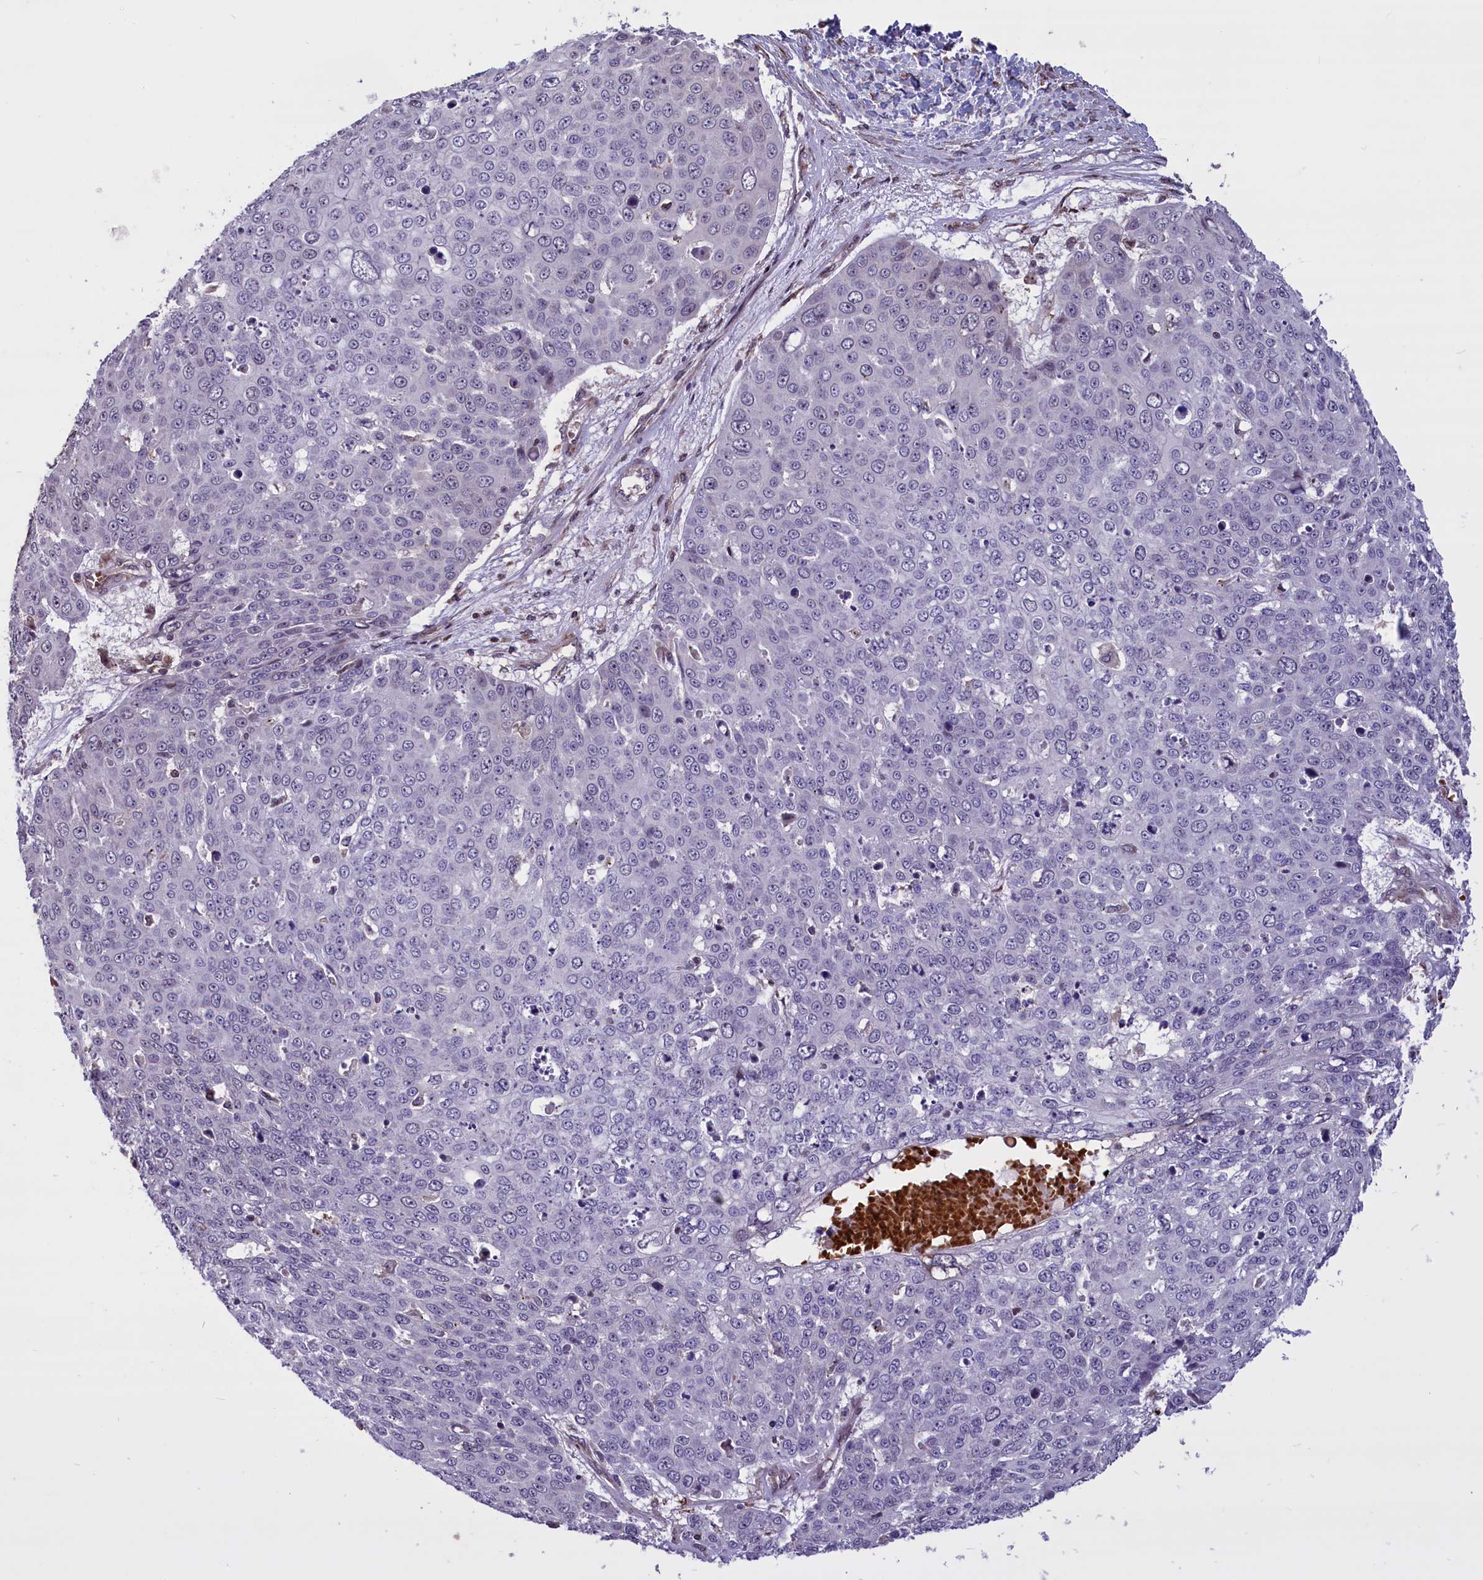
{"staining": {"intensity": "negative", "quantity": "none", "location": "none"}, "tissue": "skin cancer", "cell_type": "Tumor cells", "image_type": "cancer", "snomed": [{"axis": "morphology", "description": "Squamous cell carcinoma, NOS"}, {"axis": "topography", "description": "Skin"}], "caption": "An image of squamous cell carcinoma (skin) stained for a protein exhibits no brown staining in tumor cells.", "gene": "SHFL", "patient": {"sex": "male", "age": 71}}